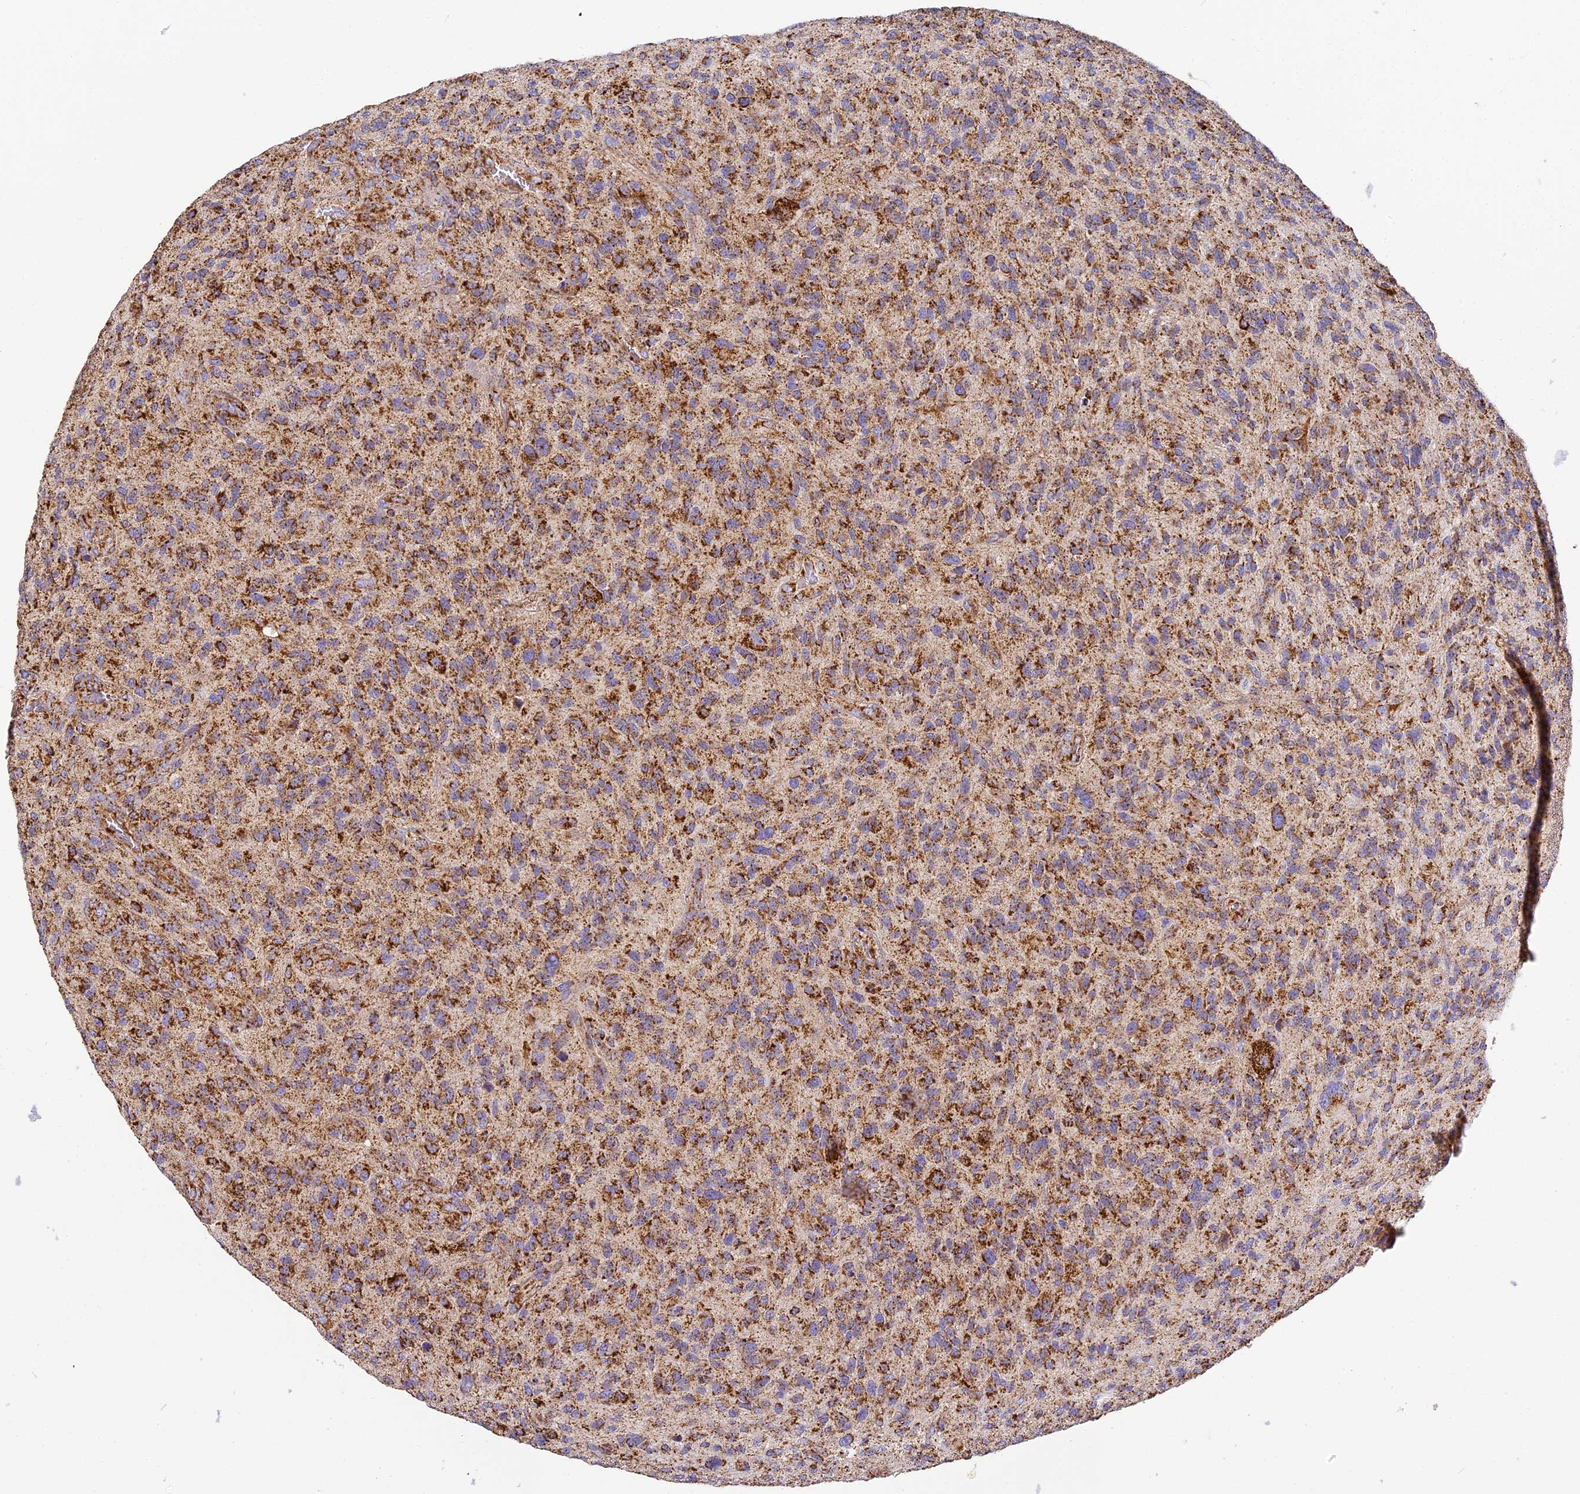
{"staining": {"intensity": "moderate", "quantity": ">75%", "location": "cytoplasmic/membranous"}, "tissue": "glioma", "cell_type": "Tumor cells", "image_type": "cancer", "snomed": [{"axis": "morphology", "description": "Glioma, malignant, High grade"}, {"axis": "topography", "description": "Brain"}], "caption": "Protein expression analysis of human glioma reveals moderate cytoplasmic/membranous staining in about >75% of tumor cells.", "gene": "STK17A", "patient": {"sex": "male", "age": 47}}